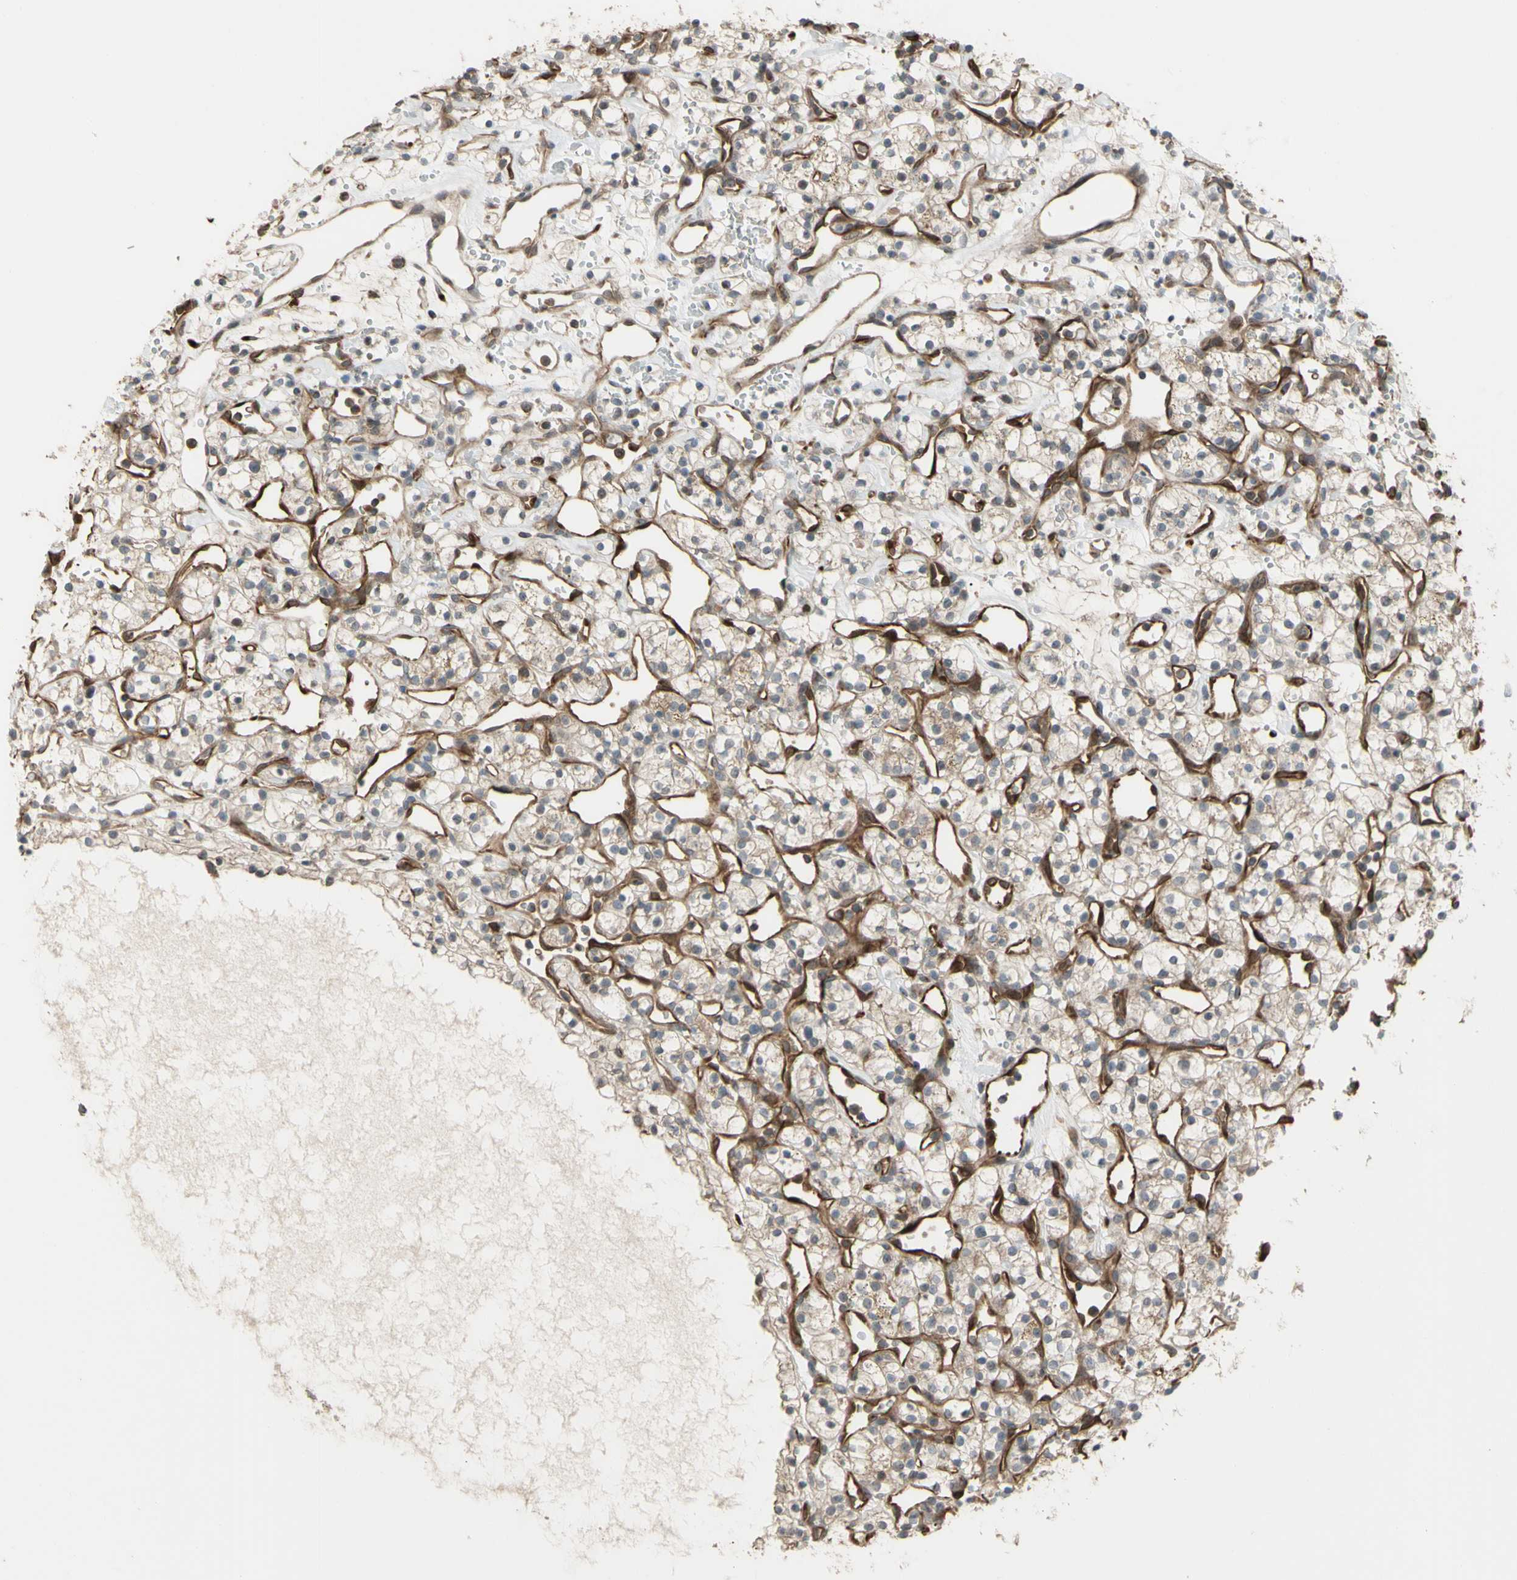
{"staining": {"intensity": "weak", "quantity": "<25%", "location": "cytoplasmic/membranous"}, "tissue": "renal cancer", "cell_type": "Tumor cells", "image_type": "cancer", "snomed": [{"axis": "morphology", "description": "Adenocarcinoma, NOS"}, {"axis": "topography", "description": "Kidney"}], "caption": "Immunohistochemical staining of human renal cancer (adenocarcinoma) shows no significant expression in tumor cells.", "gene": "FLII", "patient": {"sex": "female", "age": 60}}